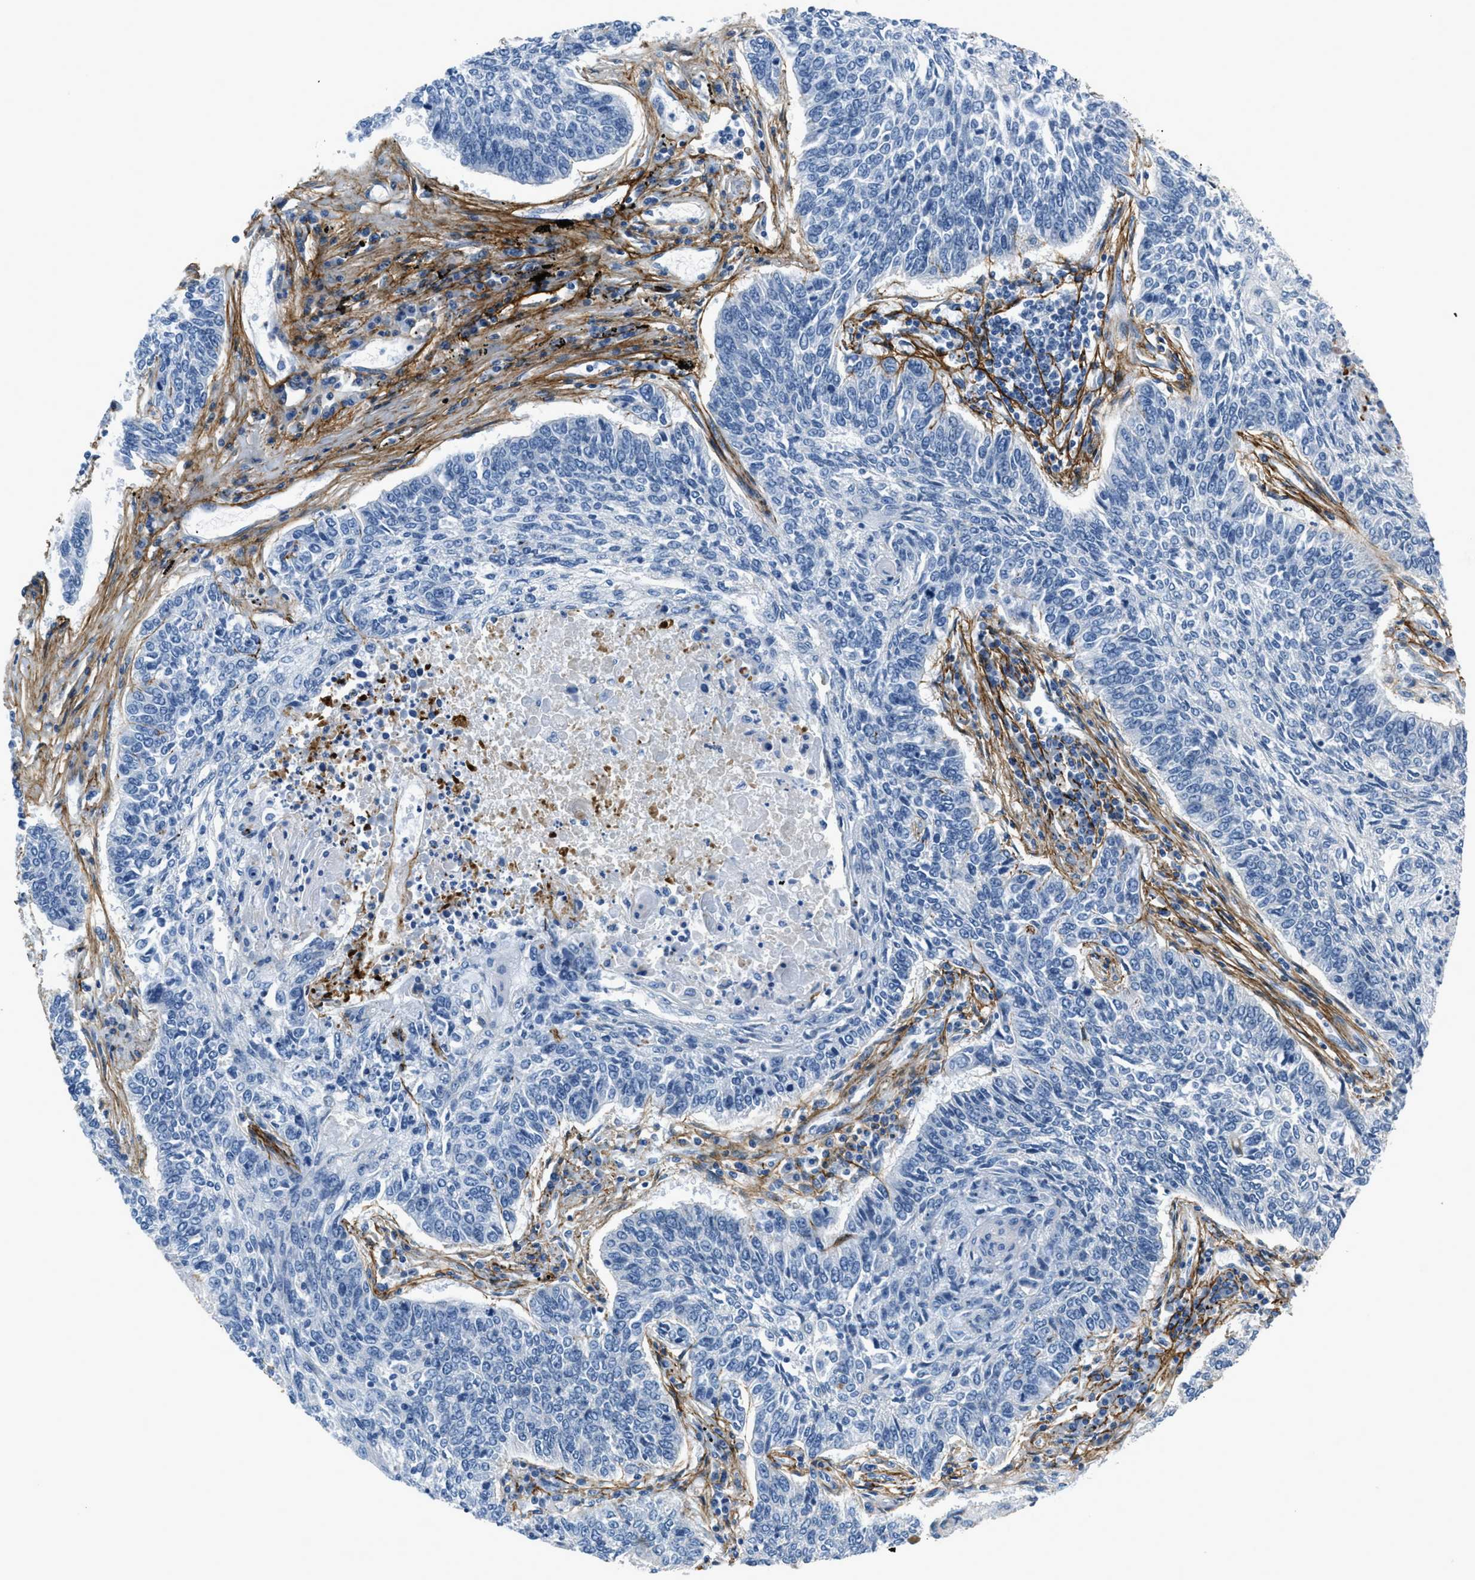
{"staining": {"intensity": "negative", "quantity": "none", "location": "none"}, "tissue": "lung cancer", "cell_type": "Tumor cells", "image_type": "cancer", "snomed": [{"axis": "morphology", "description": "Normal tissue, NOS"}, {"axis": "morphology", "description": "Squamous cell carcinoma, NOS"}, {"axis": "topography", "description": "Cartilage tissue"}, {"axis": "topography", "description": "Bronchus"}, {"axis": "topography", "description": "Lung"}], "caption": "Lung squamous cell carcinoma stained for a protein using immunohistochemistry exhibits no staining tumor cells.", "gene": "FBN1", "patient": {"sex": "female", "age": 49}}